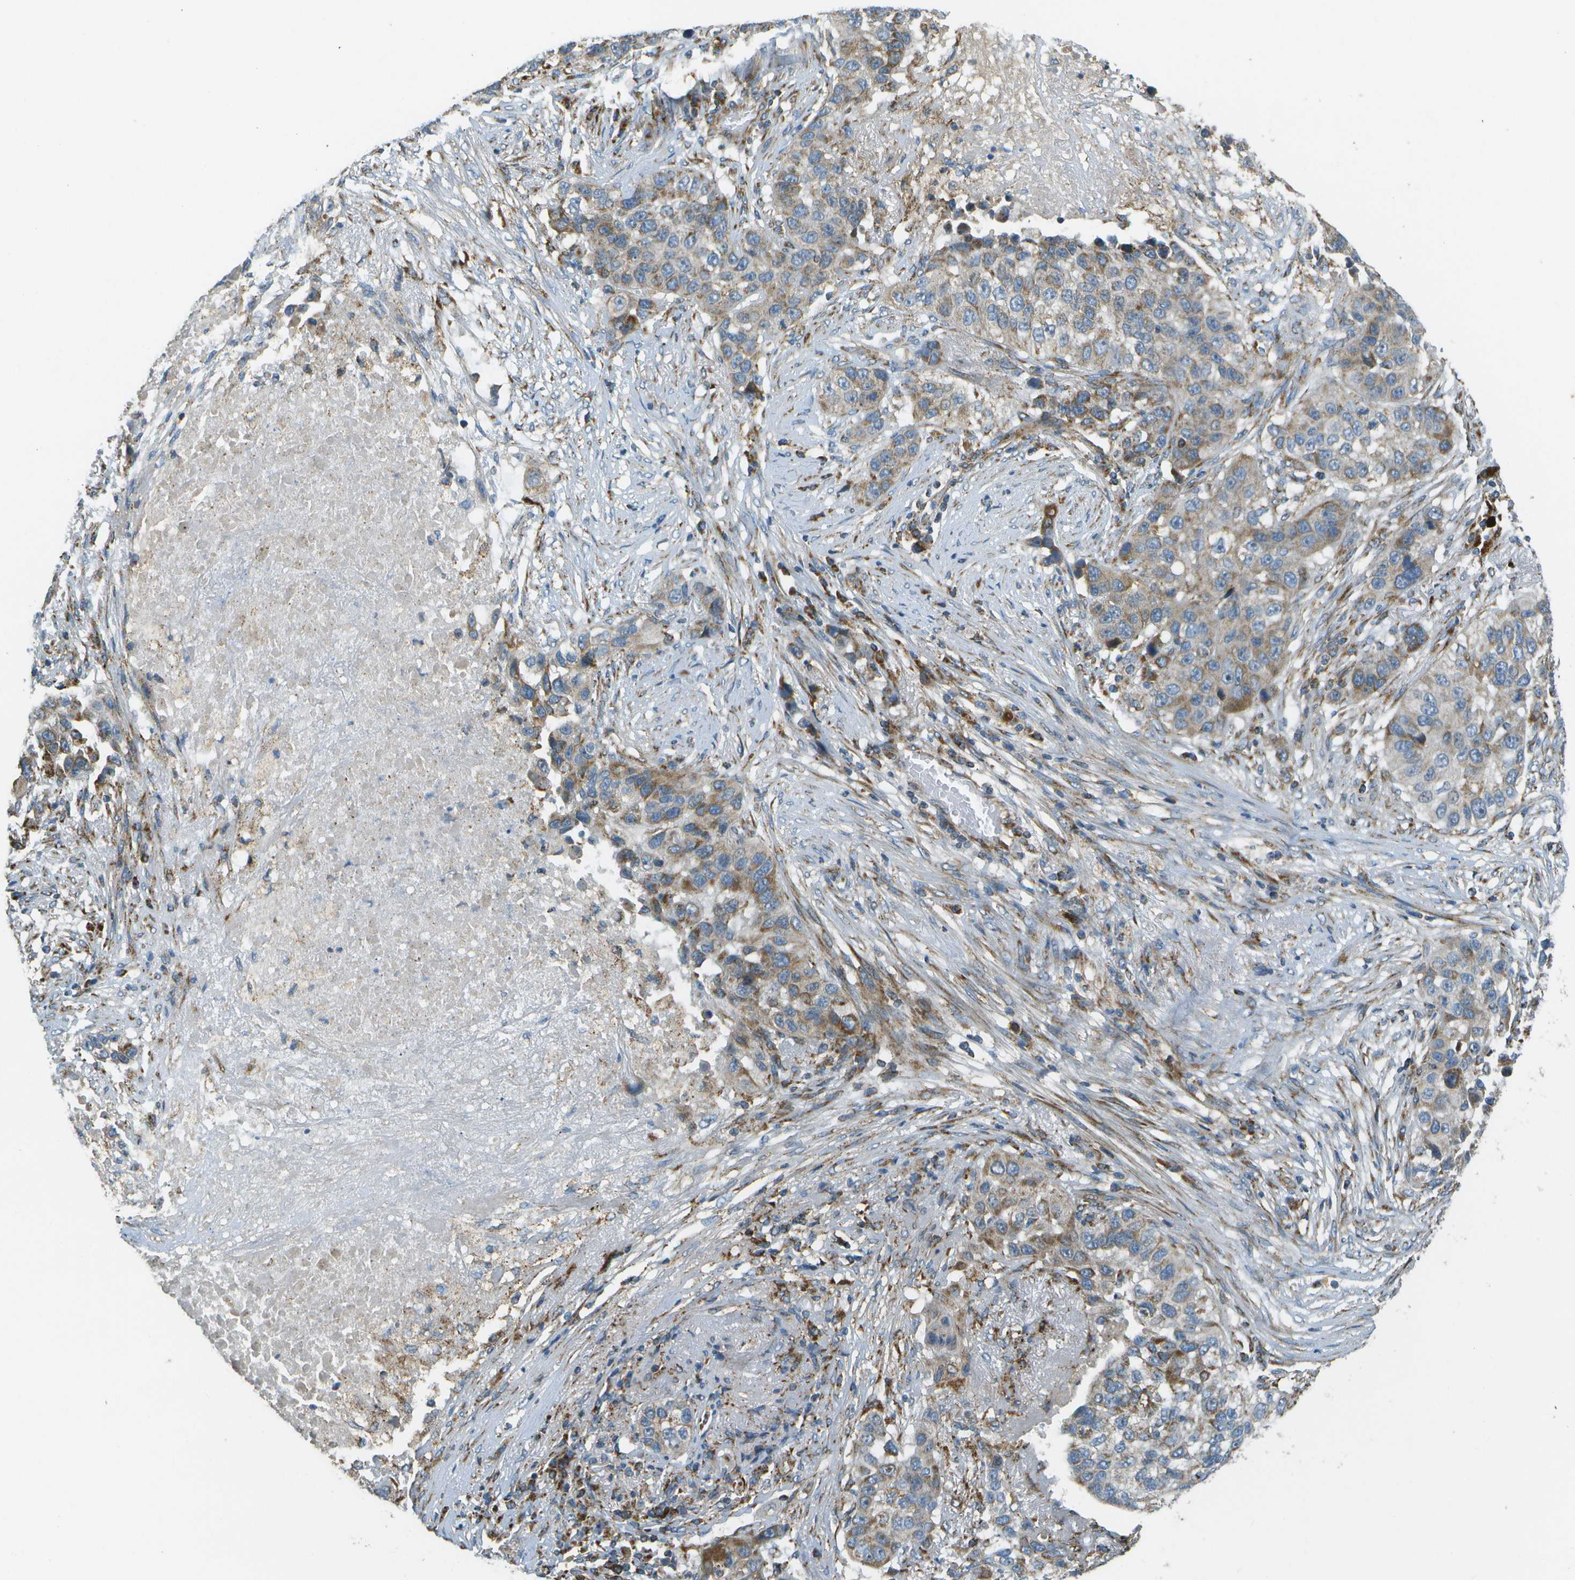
{"staining": {"intensity": "moderate", "quantity": "25%-75%", "location": "cytoplasmic/membranous"}, "tissue": "lung cancer", "cell_type": "Tumor cells", "image_type": "cancer", "snomed": [{"axis": "morphology", "description": "Squamous cell carcinoma, NOS"}, {"axis": "topography", "description": "Lung"}], "caption": "Immunohistochemistry of human lung squamous cell carcinoma displays medium levels of moderate cytoplasmic/membranous expression in approximately 25%-75% of tumor cells. (DAB IHC, brown staining for protein, blue staining for nuclei).", "gene": "NRK", "patient": {"sex": "male", "age": 57}}